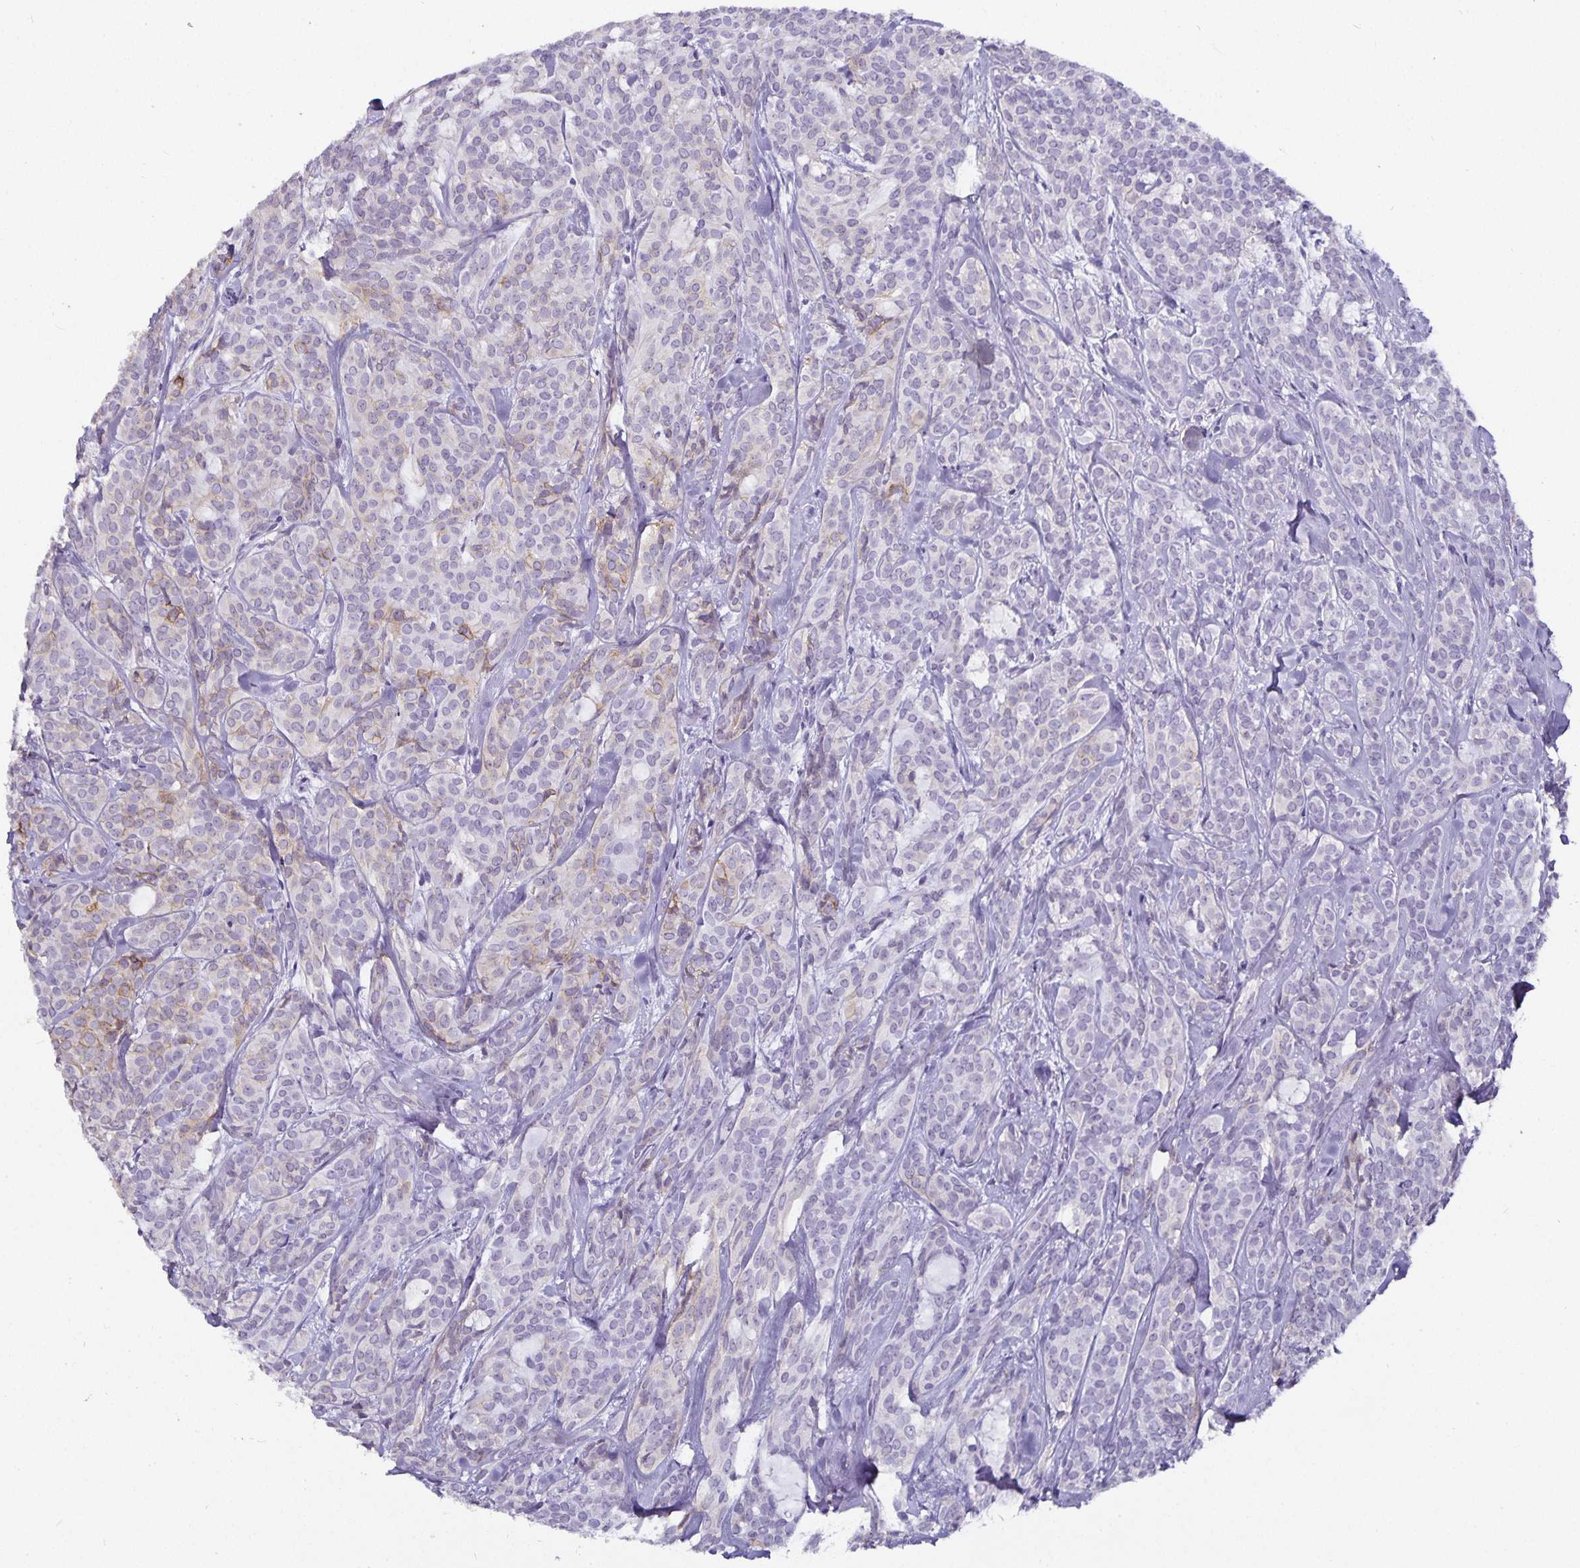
{"staining": {"intensity": "weak", "quantity": "<25%", "location": "cytoplasmic/membranous"}, "tissue": "head and neck cancer", "cell_type": "Tumor cells", "image_type": "cancer", "snomed": [{"axis": "morphology", "description": "Adenocarcinoma, NOS"}, {"axis": "topography", "description": "Head-Neck"}], "caption": "Tumor cells are negative for brown protein staining in head and neck cancer.", "gene": "CA12", "patient": {"sex": "female", "age": 57}}